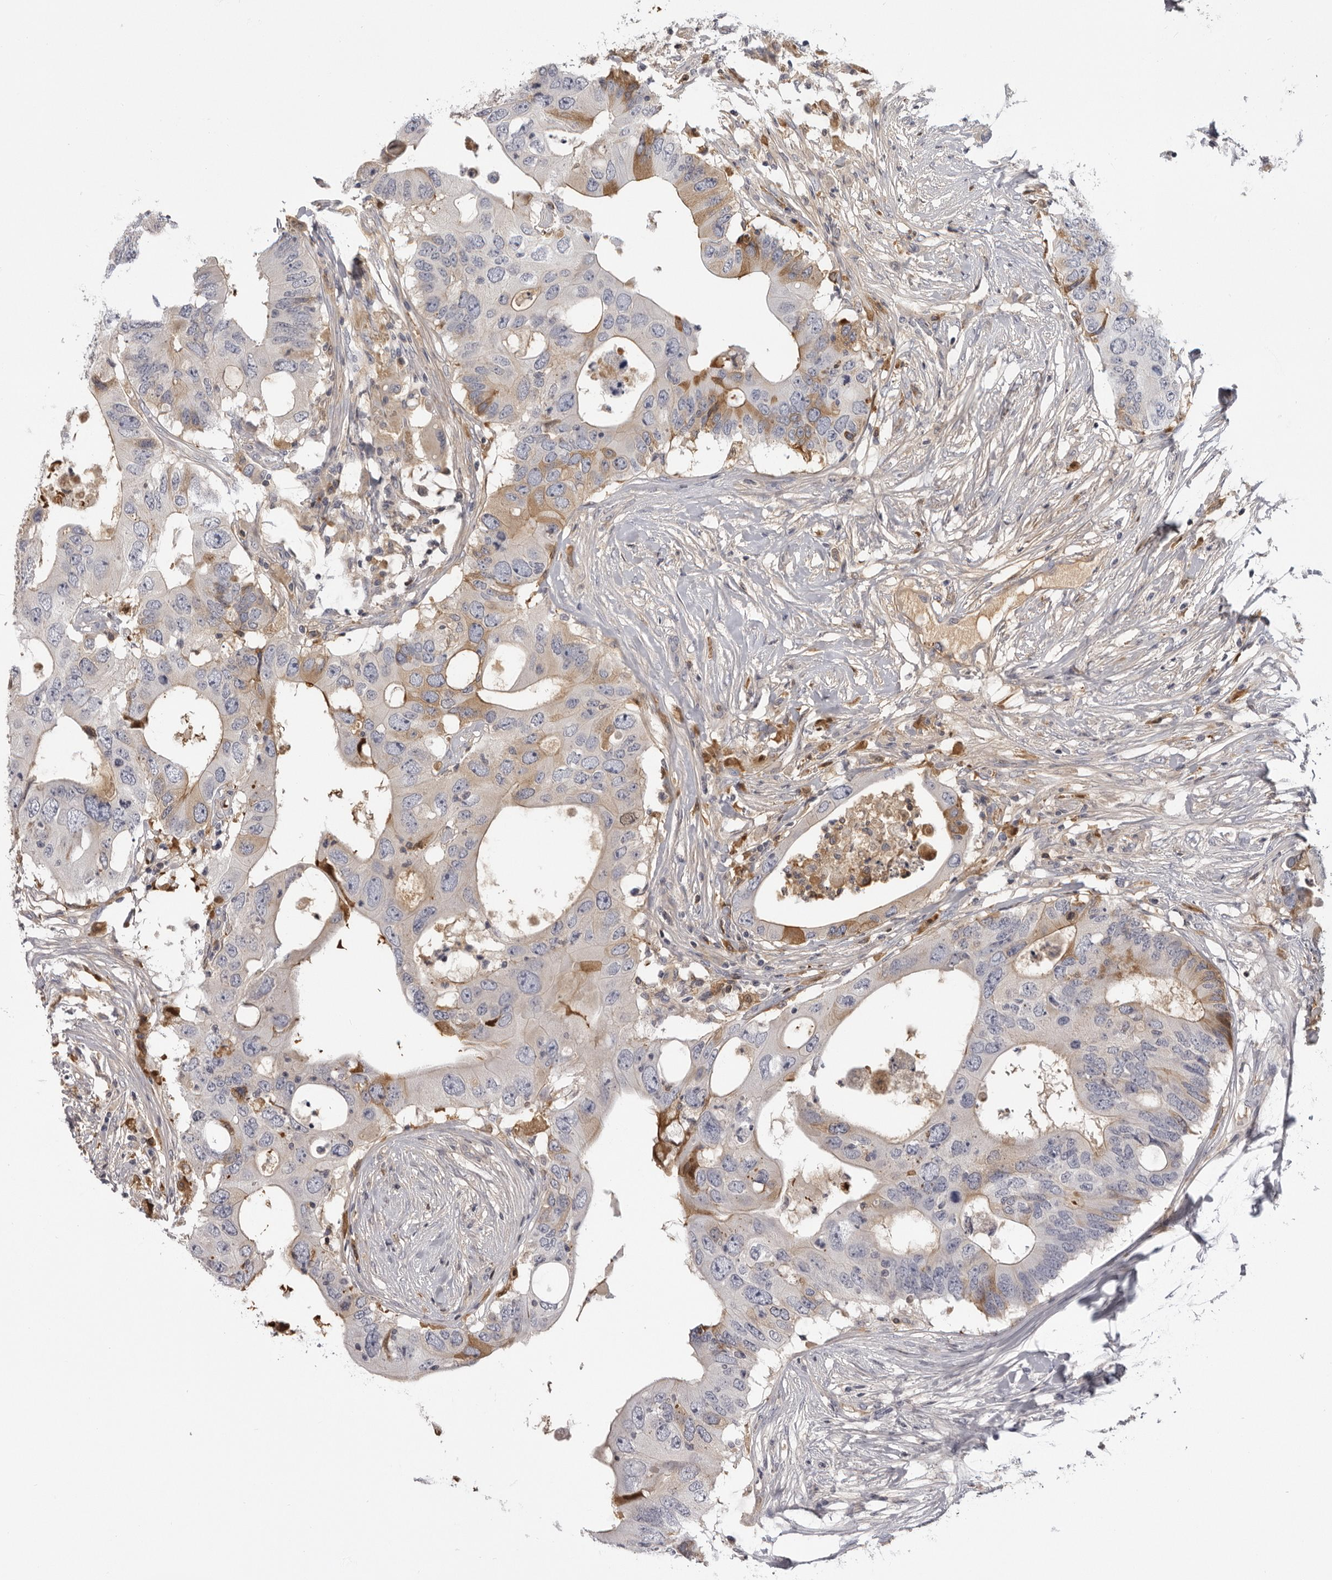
{"staining": {"intensity": "moderate", "quantity": "<25%", "location": "cytoplasmic/membranous"}, "tissue": "colorectal cancer", "cell_type": "Tumor cells", "image_type": "cancer", "snomed": [{"axis": "morphology", "description": "Adenocarcinoma, NOS"}, {"axis": "topography", "description": "Colon"}], "caption": "Human colorectal cancer stained for a protein (brown) reveals moderate cytoplasmic/membranous positive expression in about <25% of tumor cells.", "gene": "PLEKHF2", "patient": {"sex": "male", "age": 71}}